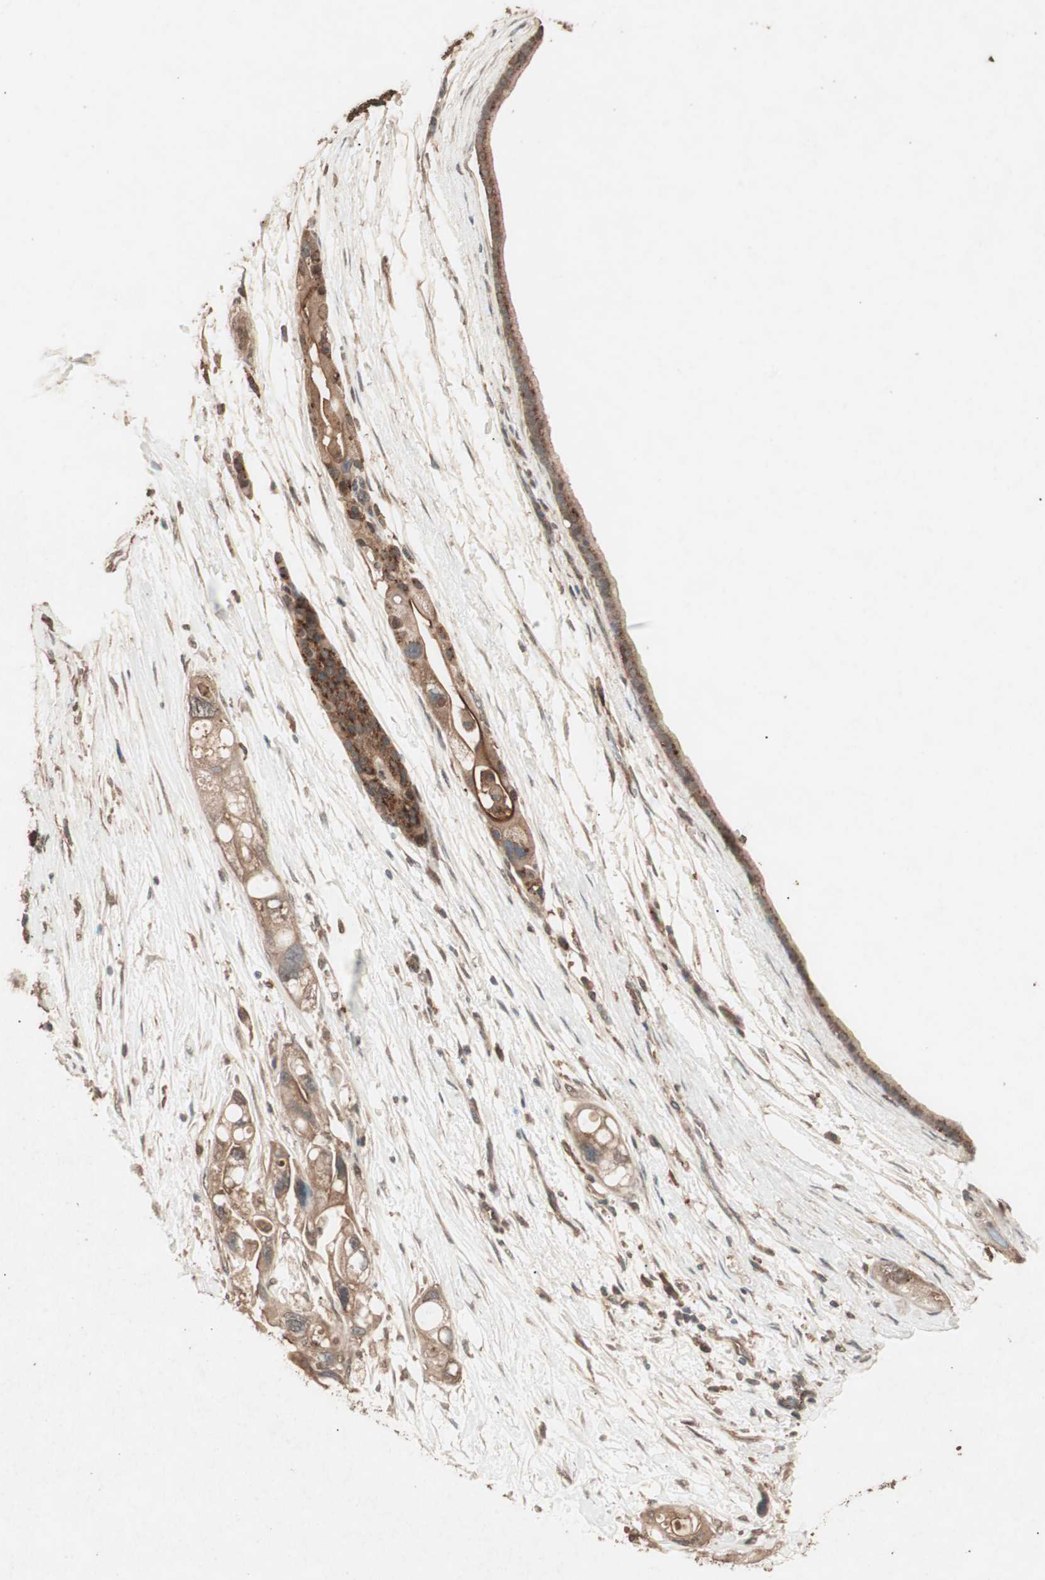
{"staining": {"intensity": "moderate", "quantity": ">75%", "location": "cytoplasmic/membranous"}, "tissue": "pancreatic cancer", "cell_type": "Tumor cells", "image_type": "cancer", "snomed": [{"axis": "morphology", "description": "Adenocarcinoma, NOS"}, {"axis": "topography", "description": "Pancreas"}], "caption": "DAB (3,3'-diaminobenzidine) immunohistochemical staining of human pancreatic adenocarcinoma reveals moderate cytoplasmic/membranous protein staining in about >75% of tumor cells. The staining was performed using DAB (3,3'-diaminobenzidine), with brown indicating positive protein expression. Nuclei are stained blue with hematoxylin.", "gene": "CCN4", "patient": {"sex": "female", "age": 77}}